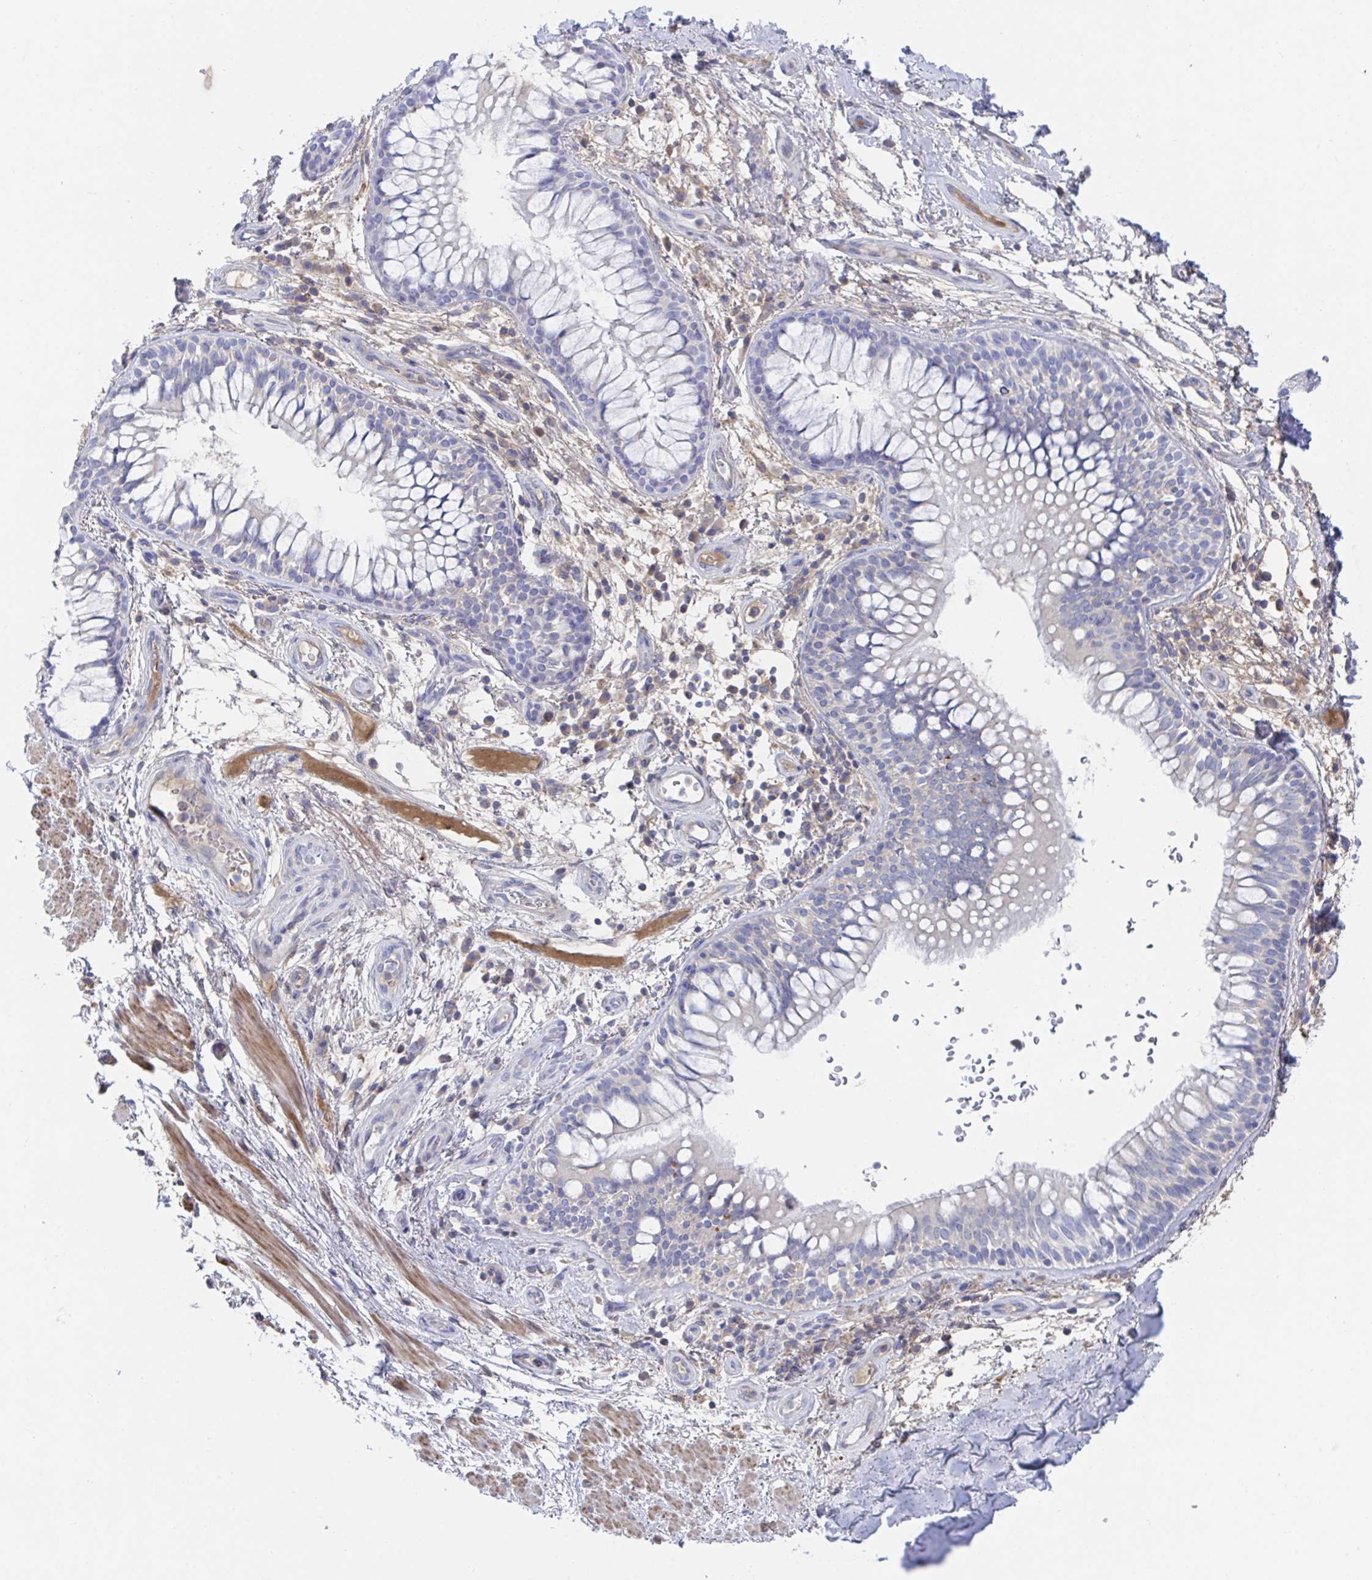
{"staining": {"intensity": "negative", "quantity": "none", "location": "none"}, "tissue": "soft tissue", "cell_type": "Chondrocytes", "image_type": "normal", "snomed": [{"axis": "morphology", "description": "Normal tissue, NOS"}, {"axis": "topography", "description": "Cartilage tissue"}, {"axis": "topography", "description": "Bronchus"}], "caption": "This micrograph is of benign soft tissue stained with immunohistochemistry (IHC) to label a protein in brown with the nuclei are counter-stained blue. There is no staining in chondrocytes. (DAB (3,3'-diaminobenzidine) immunohistochemistry, high magnification).", "gene": "TNFAIP6", "patient": {"sex": "male", "age": 64}}